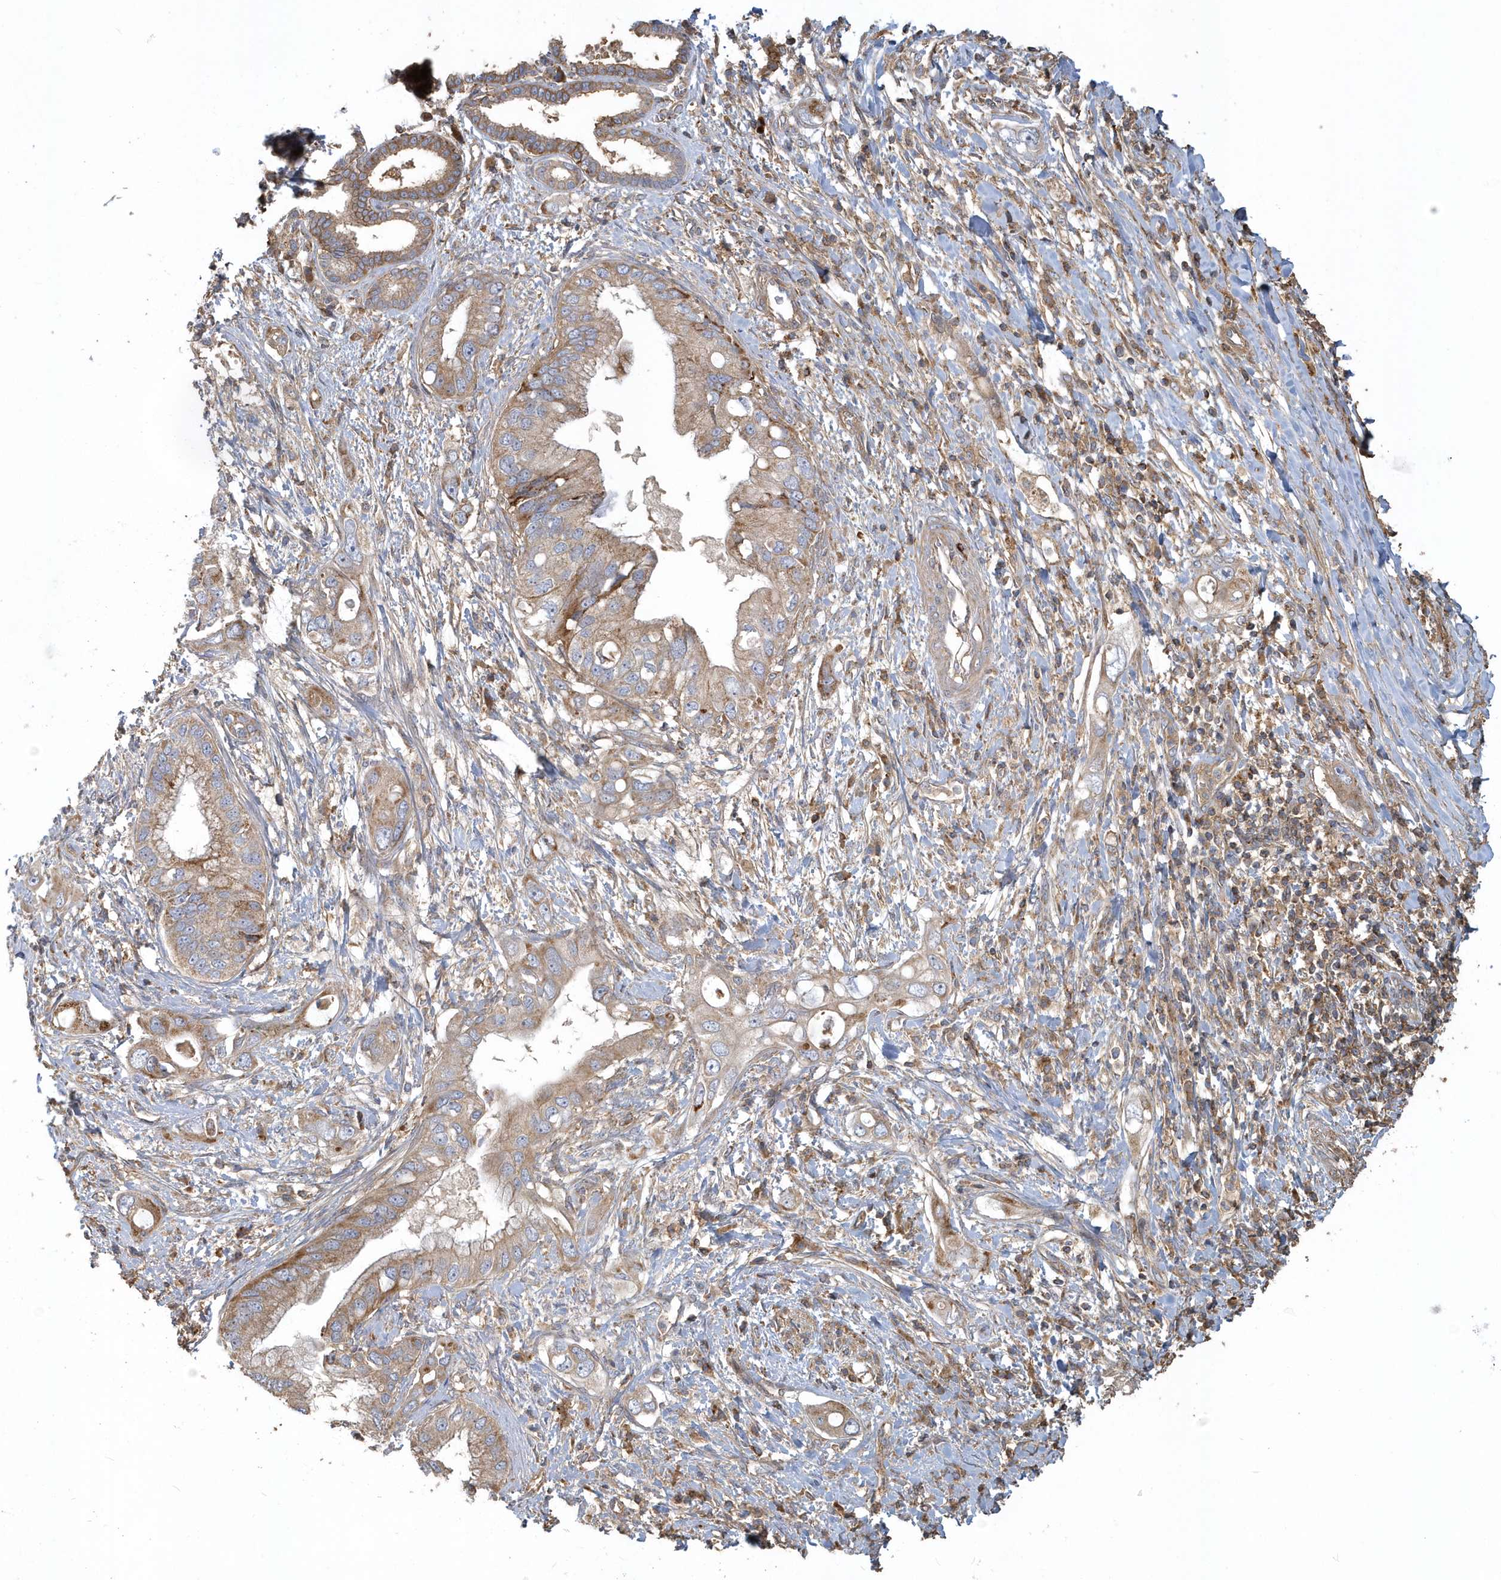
{"staining": {"intensity": "moderate", "quantity": ">75%", "location": "cytoplasmic/membranous"}, "tissue": "pancreatic cancer", "cell_type": "Tumor cells", "image_type": "cancer", "snomed": [{"axis": "morphology", "description": "Inflammation, NOS"}, {"axis": "morphology", "description": "Adenocarcinoma, NOS"}, {"axis": "topography", "description": "Pancreas"}], "caption": "Approximately >75% of tumor cells in human pancreatic cancer (adenocarcinoma) exhibit moderate cytoplasmic/membranous protein staining as visualized by brown immunohistochemical staining.", "gene": "TRAIP", "patient": {"sex": "female", "age": 56}}